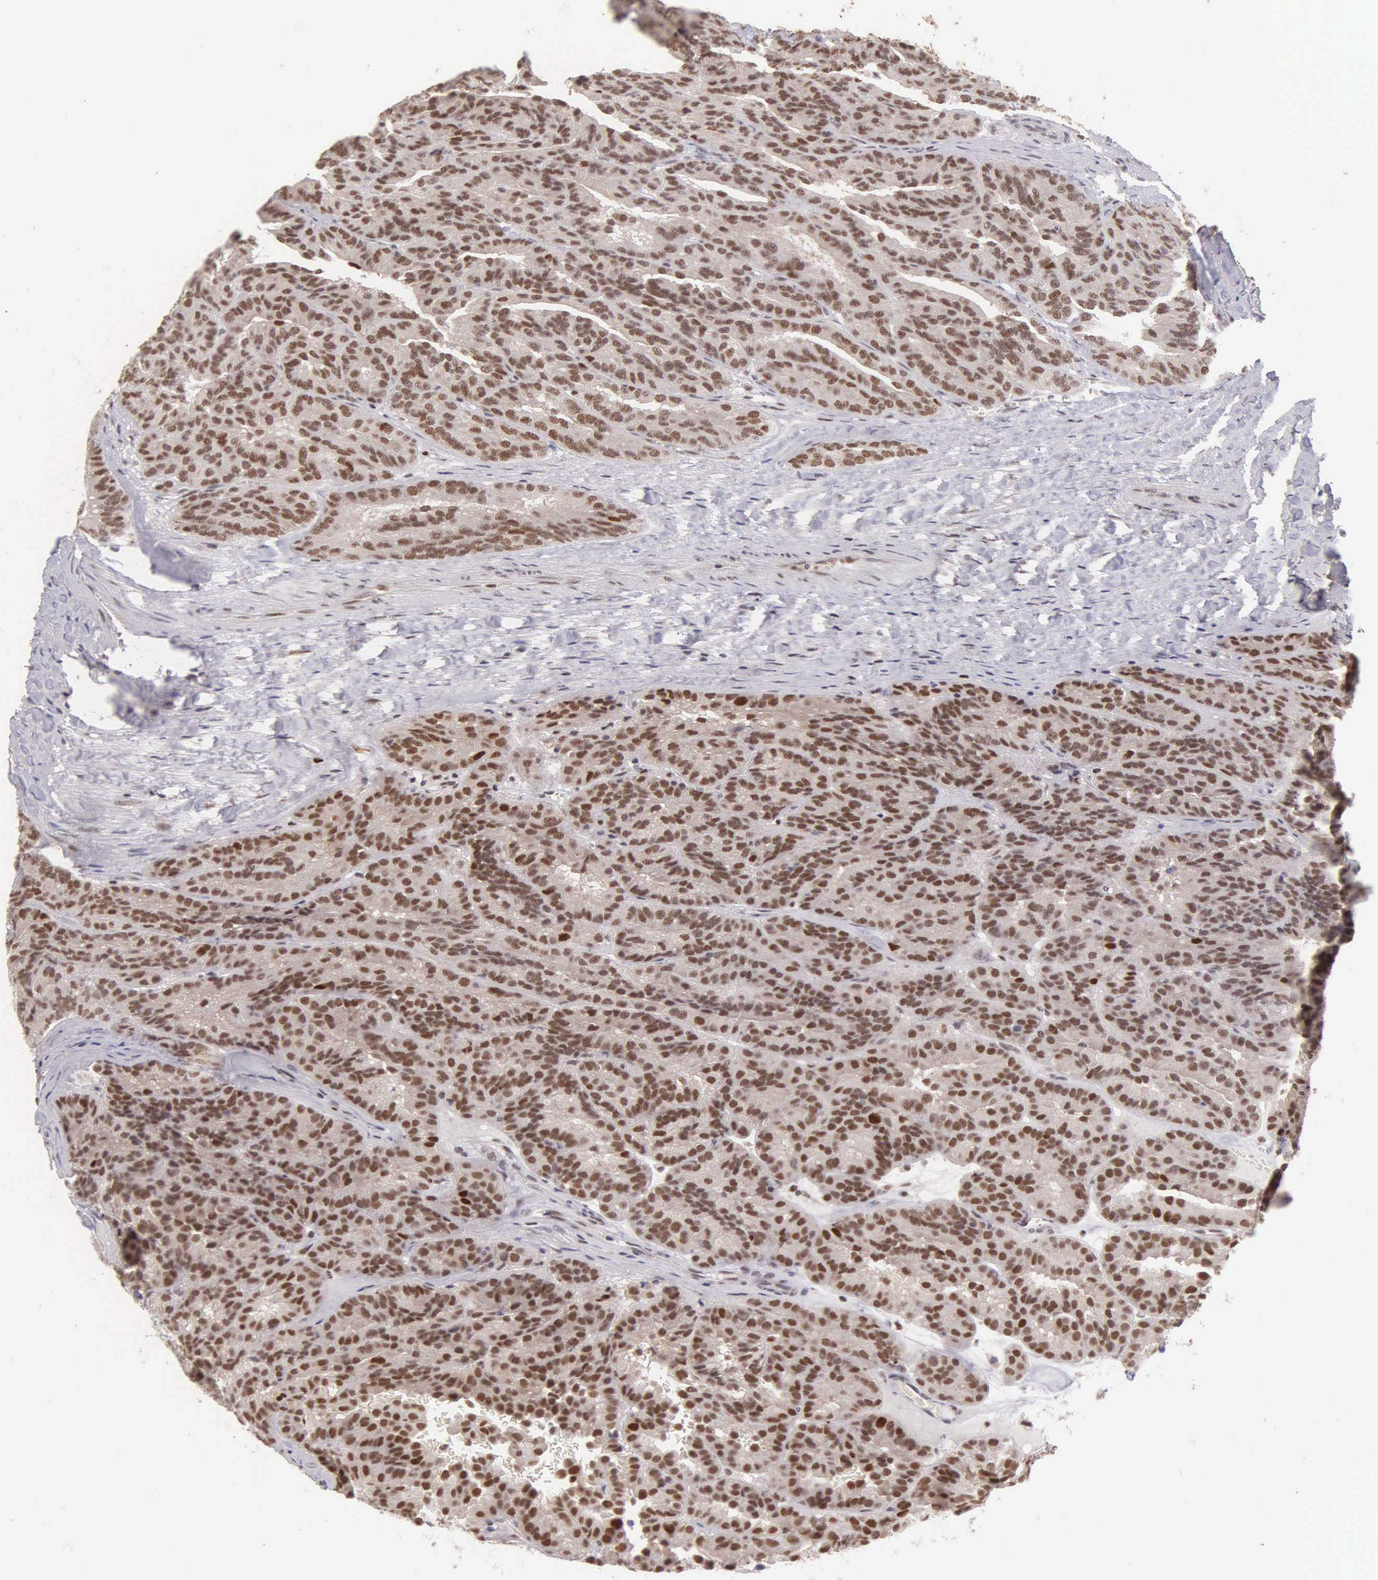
{"staining": {"intensity": "moderate", "quantity": ">75%", "location": "cytoplasmic/membranous,nuclear"}, "tissue": "renal cancer", "cell_type": "Tumor cells", "image_type": "cancer", "snomed": [{"axis": "morphology", "description": "Adenocarcinoma, NOS"}, {"axis": "topography", "description": "Kidney"}], "caption": "Adenocarcinoma (renal) stained with a brown dye exhibits moderate cytoplasmic/membranous and nuclear positive expression in about >75% of tumor cells.", "gene": "UBR7", "patient": {"sex": "male", "age": 46}}